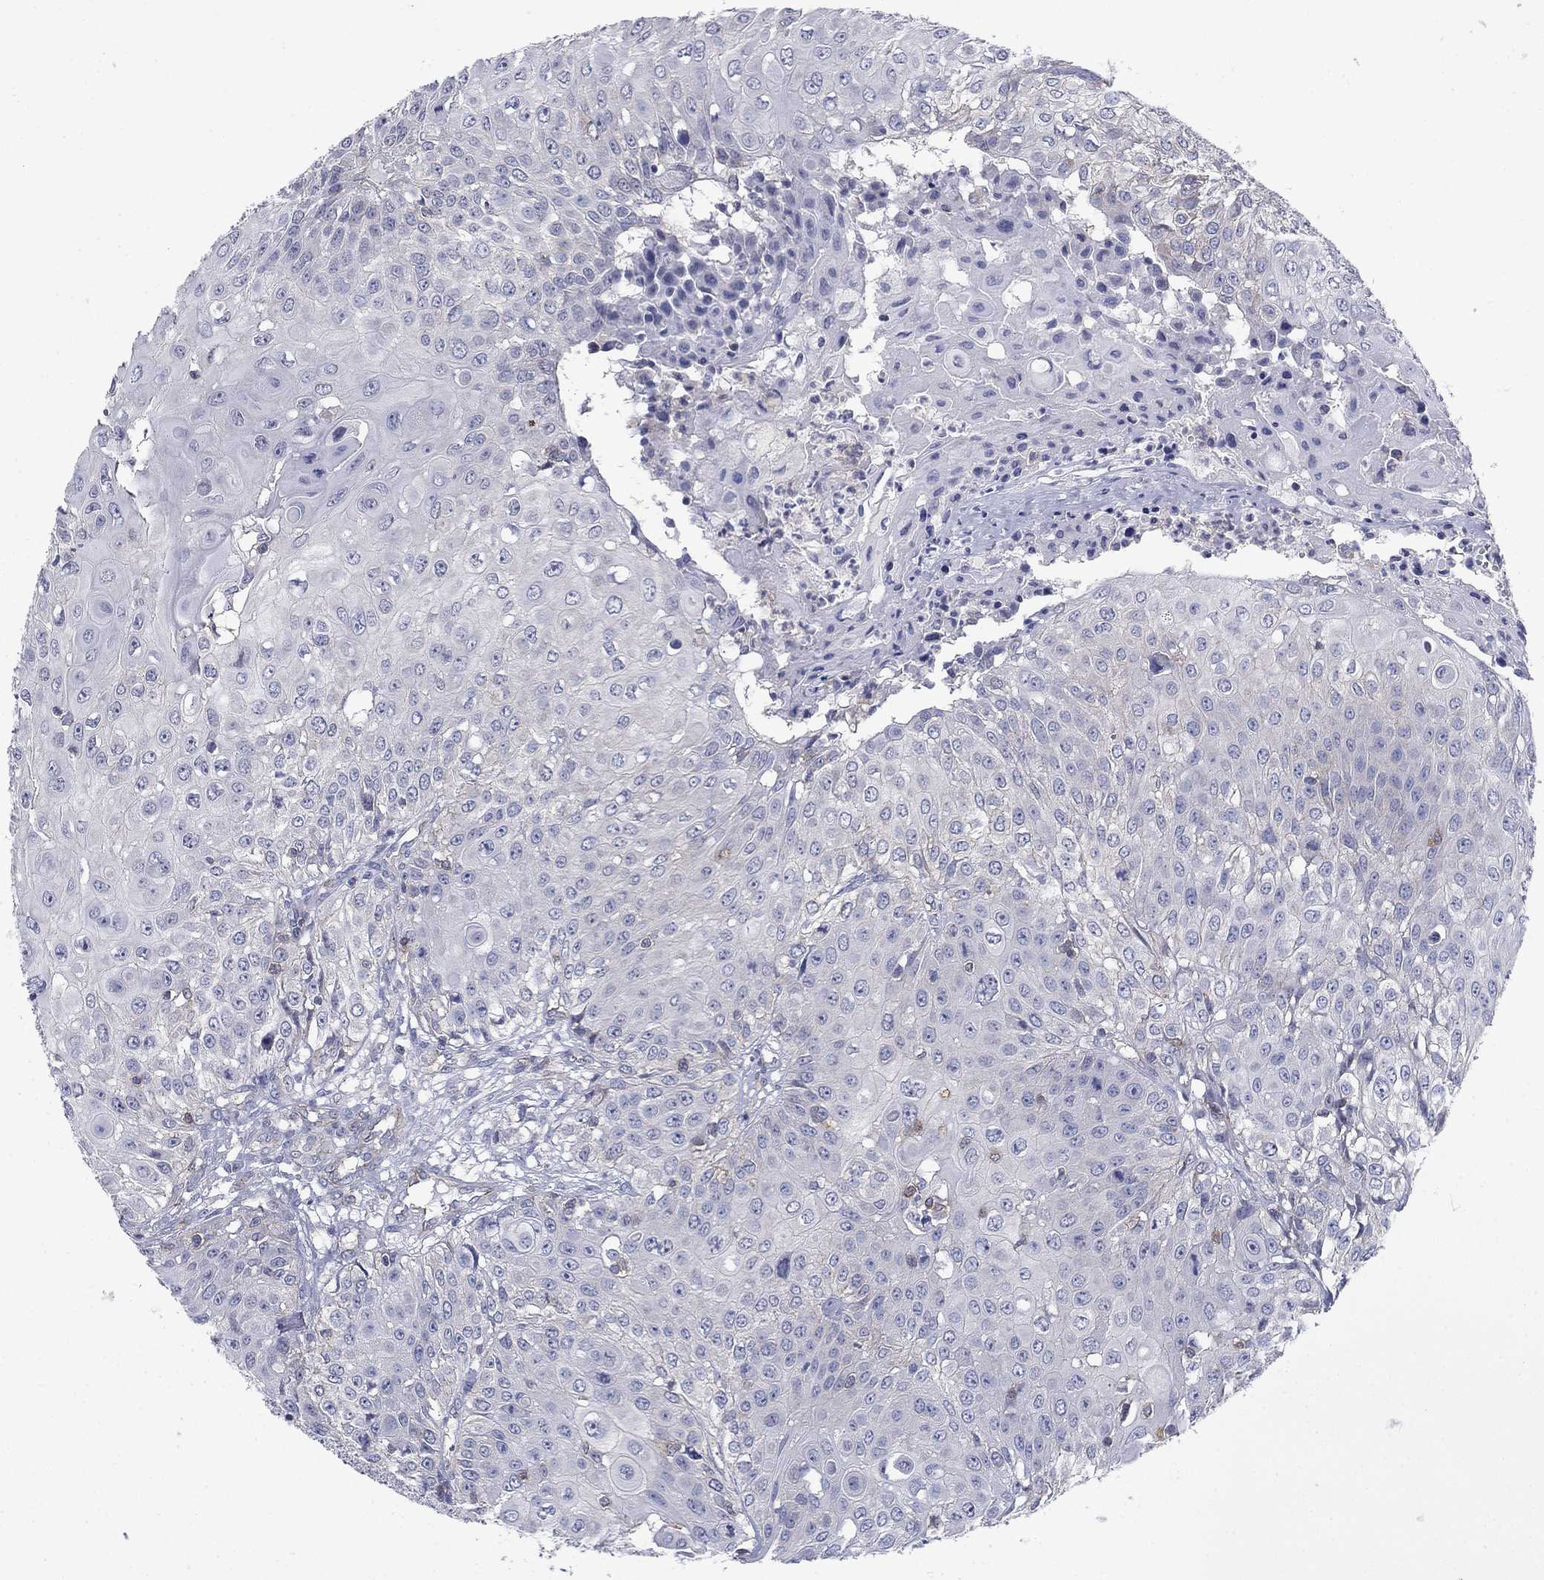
{"staining": {"intensity": "negative", "quantity": "none", "location": "none"}, "tissue": "urothelial cancer", "cell_type": "Tumor cells", "image_type": "cancer", "snomed": [{"axis": "morphology", "description": "Urothelial carcinoma, High grade"}, {"axis": "topography", "description": "Urinary bladder"}], "caption": "Tumor cells show no significant staining in urothelial carcinoma (high-grade).", "gene": "PSD4", "patient": {"sex": "female", "age": 79}}